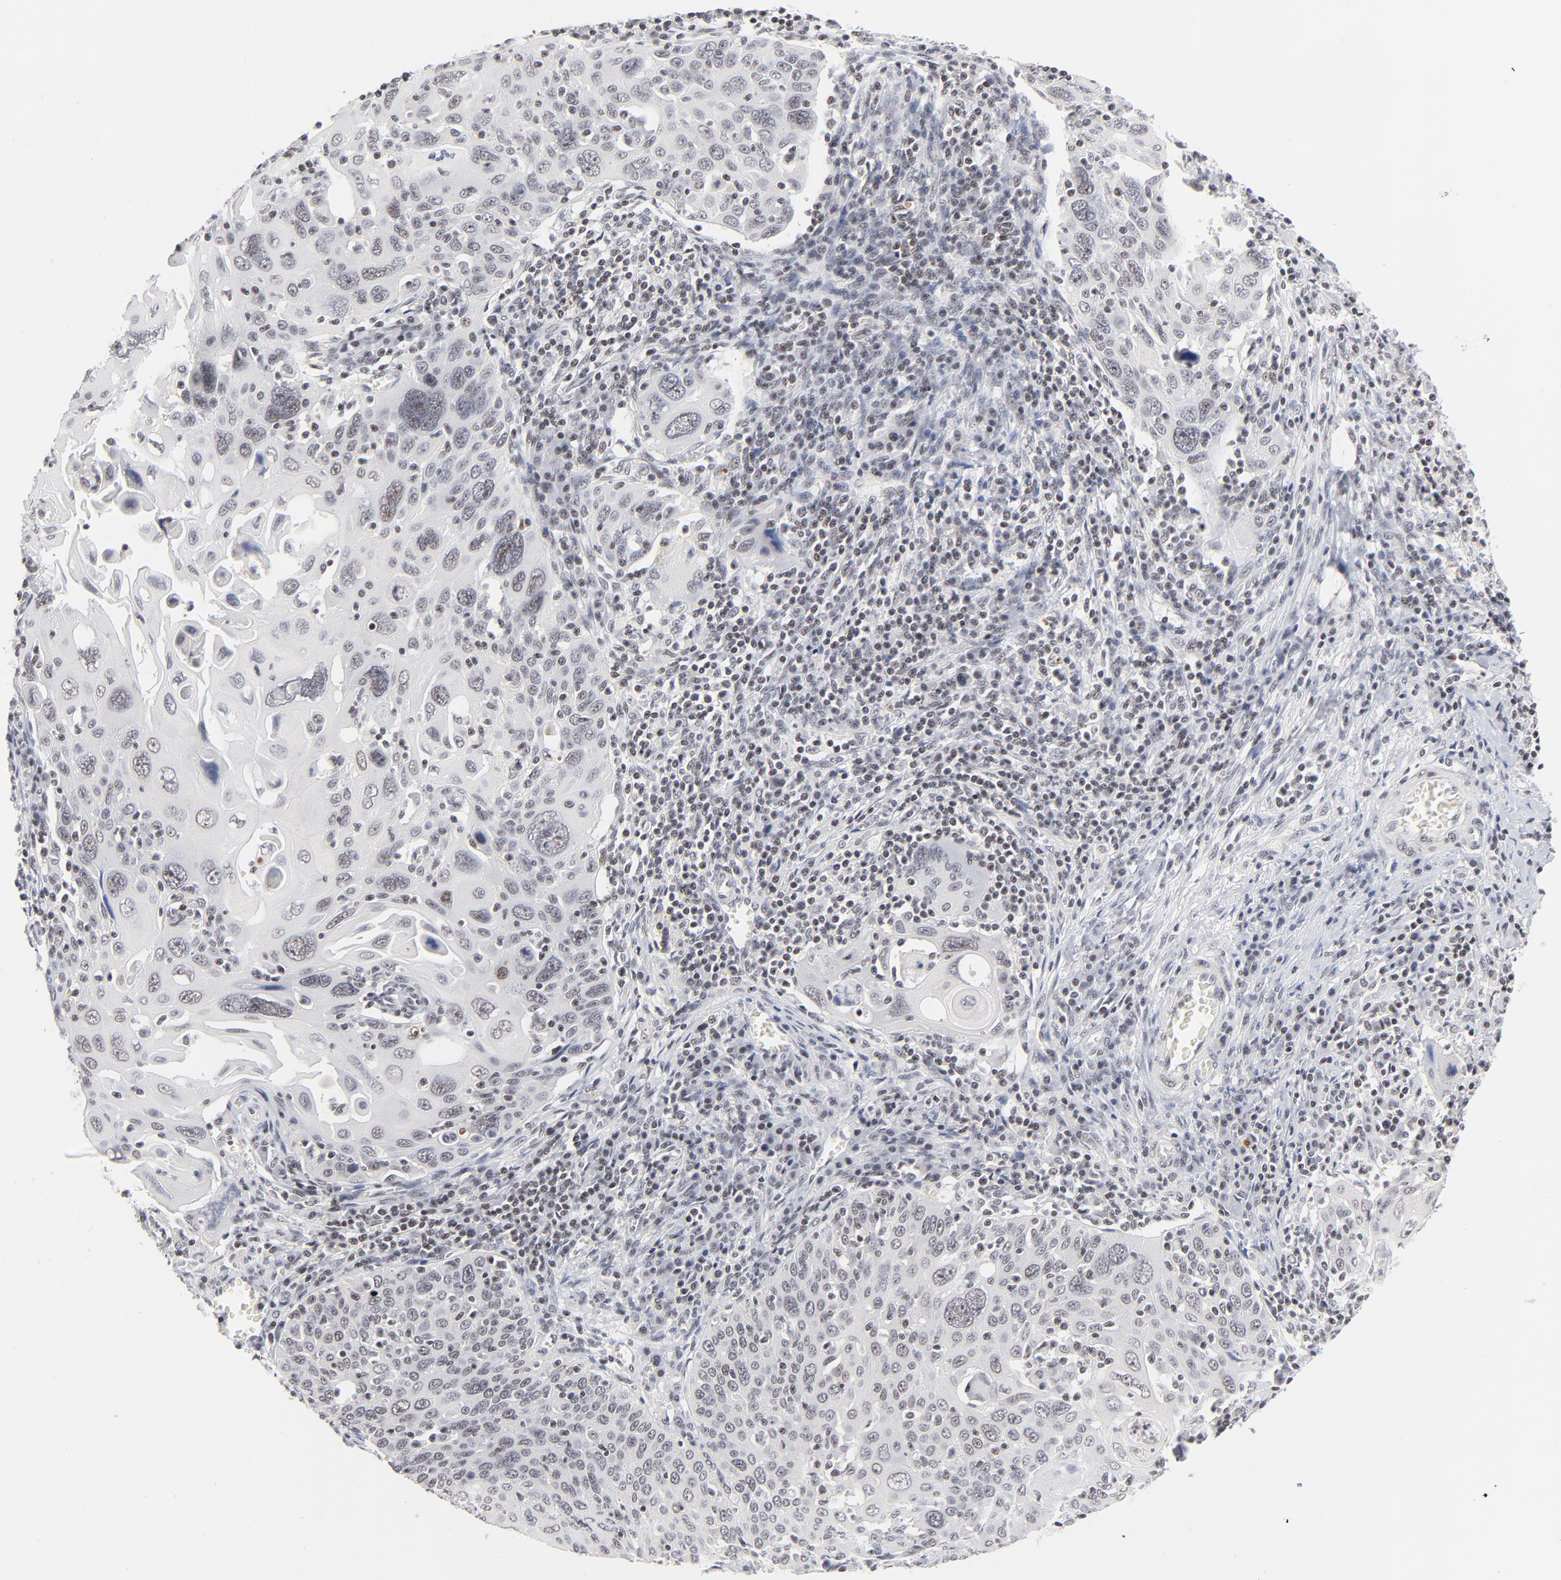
{"staining": {"intensity": "negative", "quantity": "none", "location": "none"}, "tissue": "cervical cancer", "cell_type": "Tumor cells", "image_type": "cancer", "snomed": [{"axis": "morphology", "description": "Squamous cell carcinoma, NOS"}, {"axis": "topography", "description": "Cervix"}], "caption": "The histopathology image exhibits no significant staining in tumor cells of cervical squamous cell carcinoma.", "gene": "ZNF143", "patient": {"sex": "female", "age": 54}}